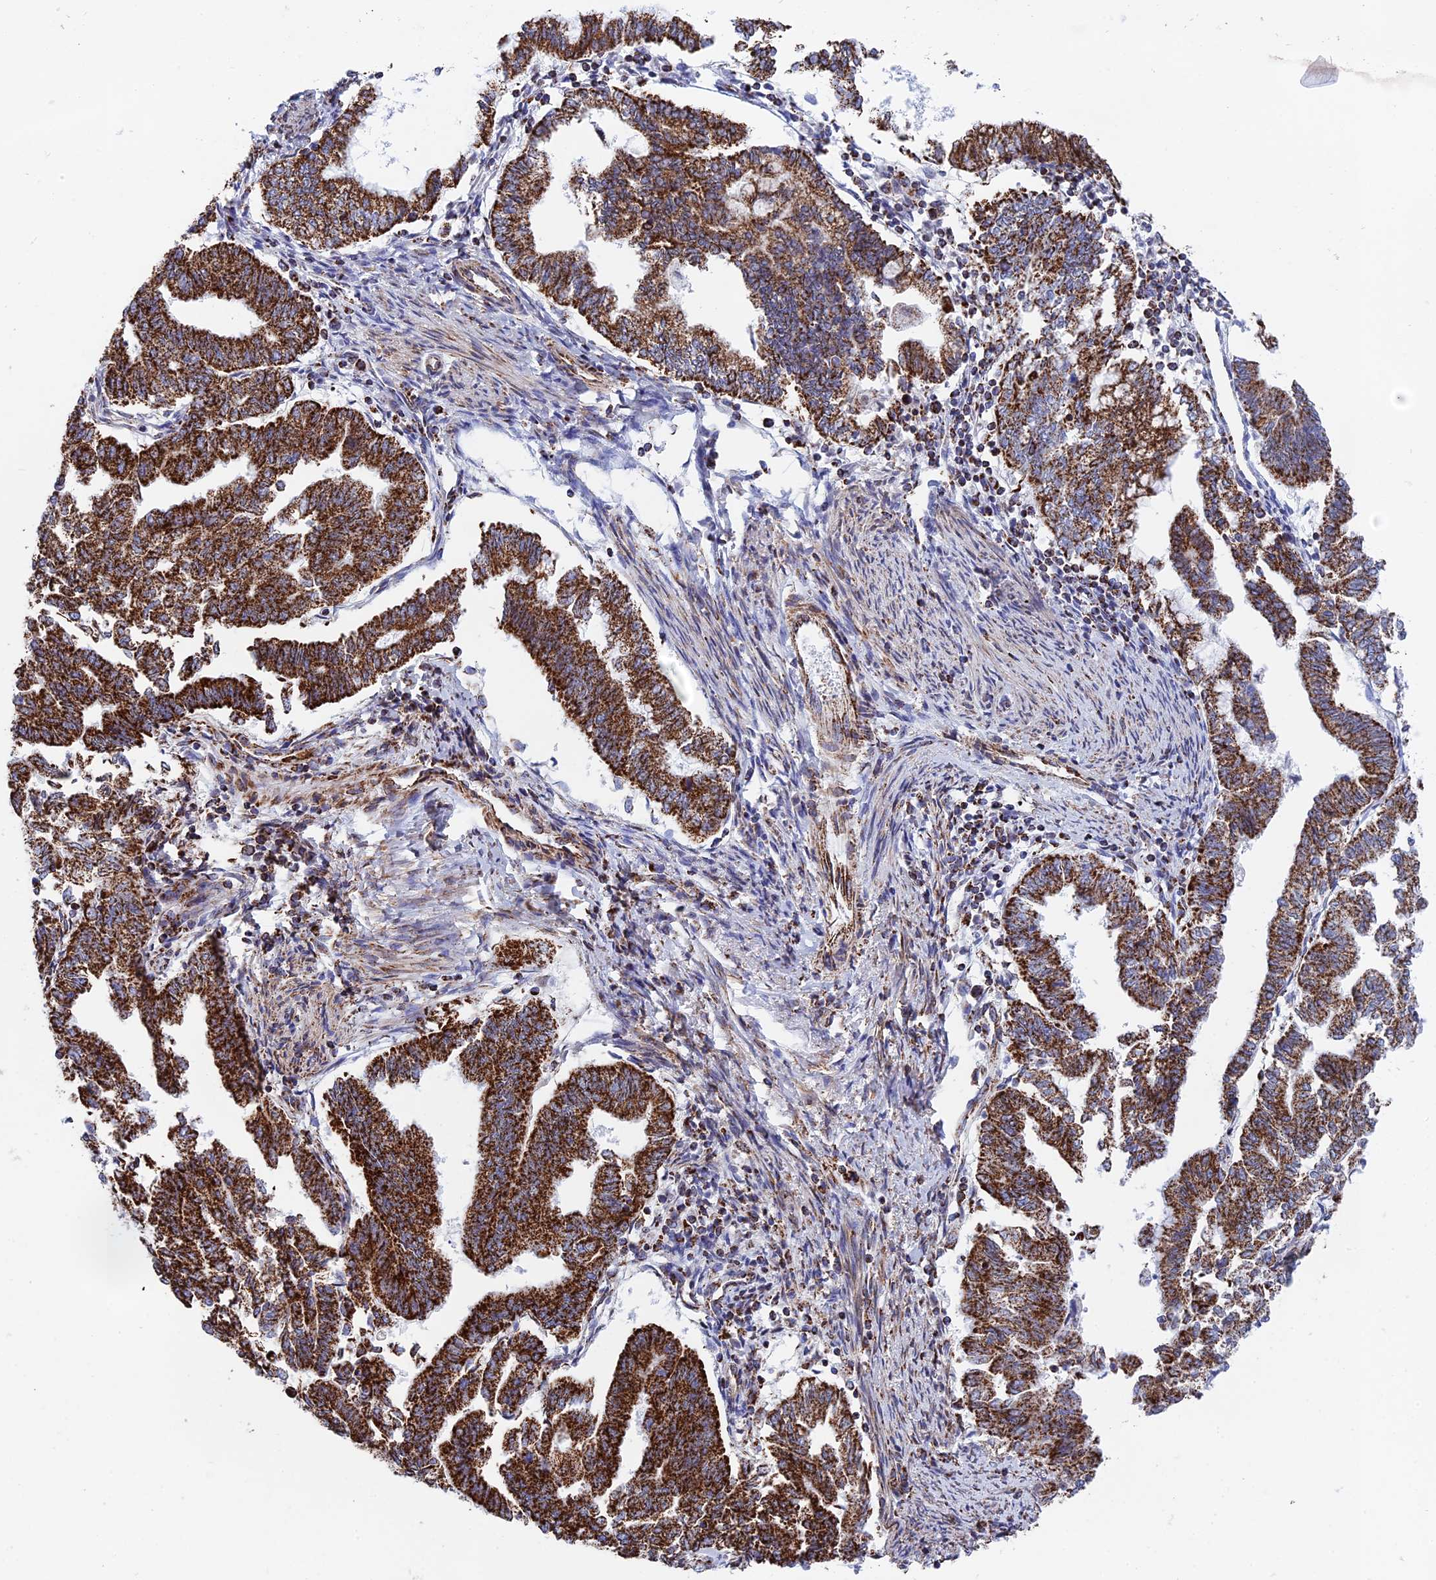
{"staining": {"intensity": "strong", "quantity": ">75%", "location": "cytoplasmic/membranous"}, "tissue": "endometrial cancer", "cell_type": "Tumor cells", "image_type": "cancer", "snomed": [{"axis": "morphology", "description": "Adenocarcinoma, NOS"}, {"axis": "topography", "description": "Endometrium"}], "caption": "Endometrial adenocarcinoma tissue reveals strong cytoplasmic/membranous positivity in approximately >75% of tumor cells, visualized by immunohistochemistry.", "gene": "CDC16", "patient": {"sex": "female", "age": 79}}